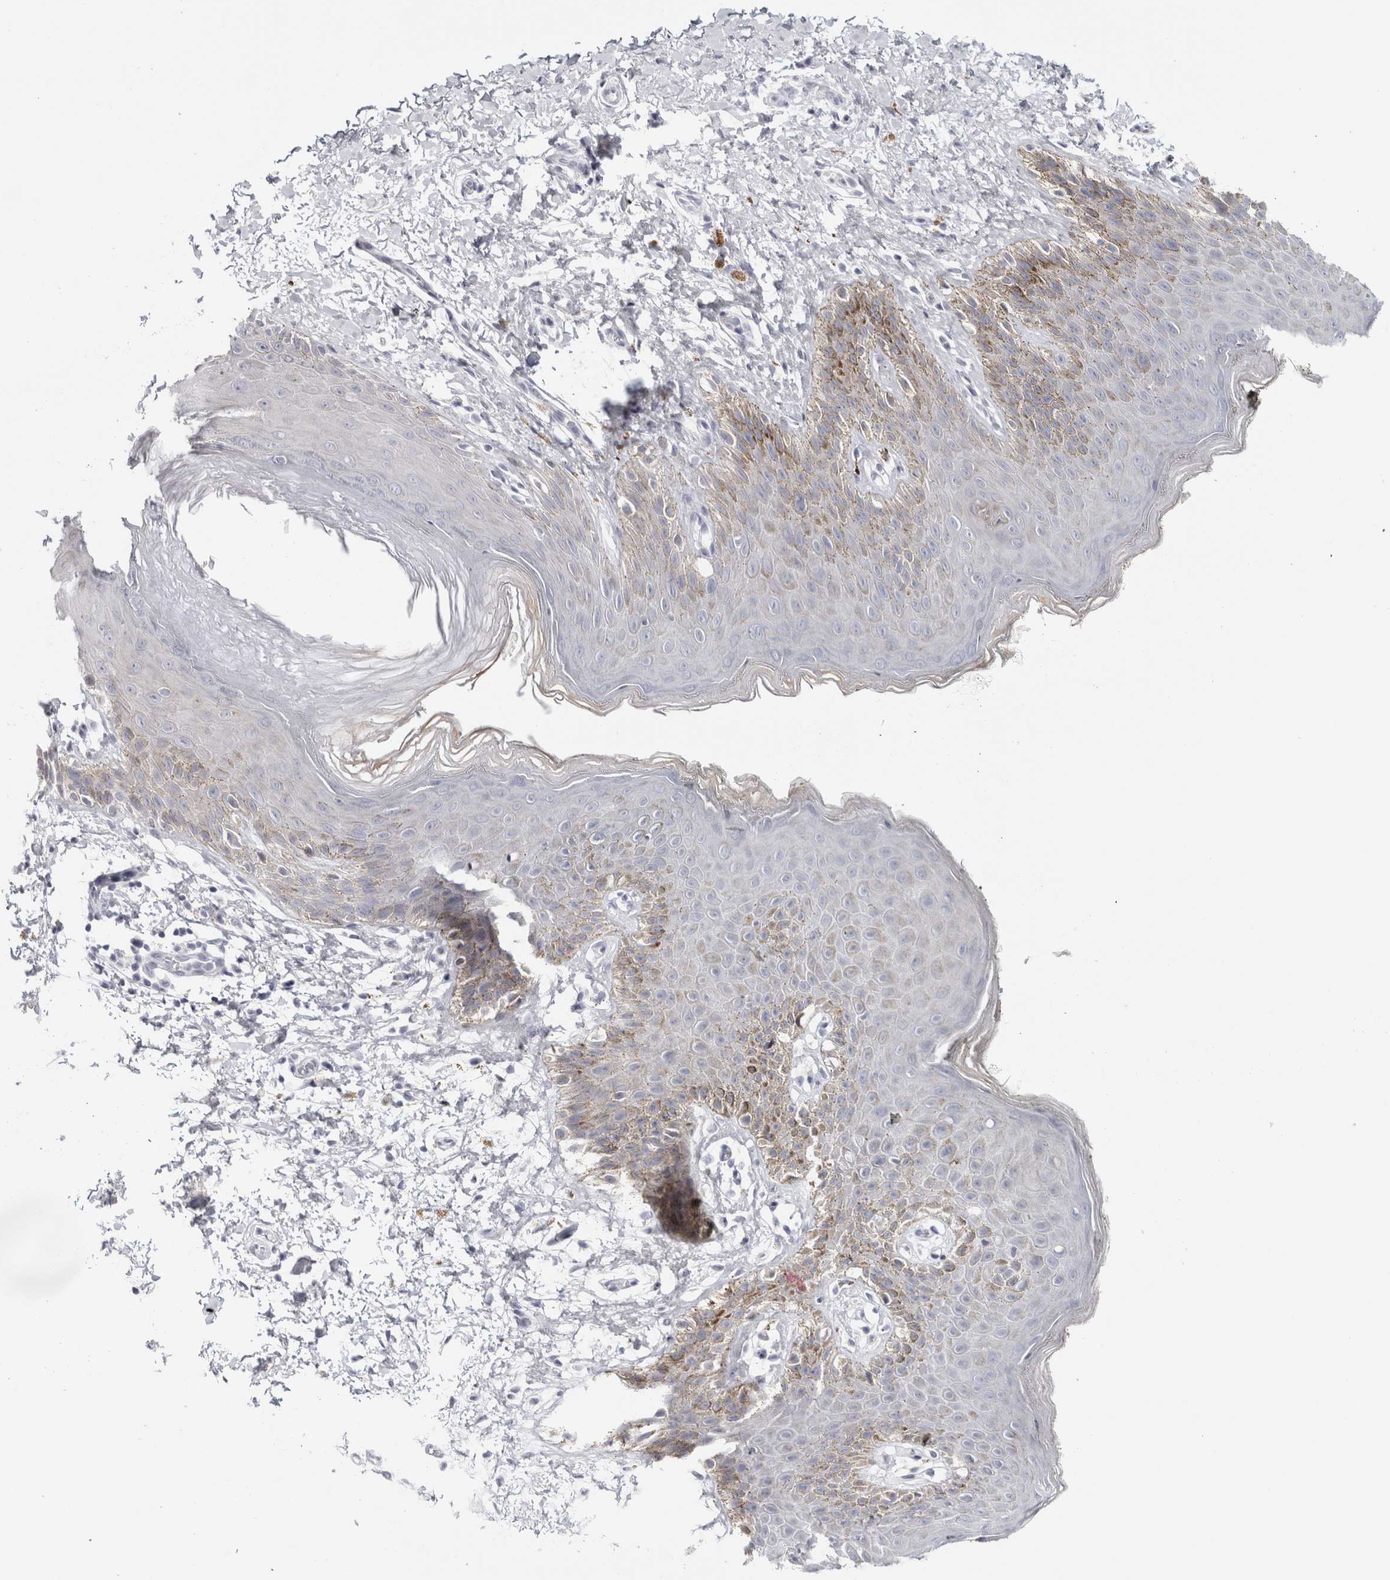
{"staining": {"intensity": "negative", "quantity": "none", "location": "none"}, "tissue": "skin", "cell_type": "Epidermal cells", "image_type": "normal", "snomed": [{"axis": "morphology", "description": "Normal tissue, NOS"}, {"axis": "topography", "description": "Anal"}, {"axis": "topography", "description": "Peripheral nerve tissue"}], "caption": "IHC micrograph of benign skin: human skin stained with DAB (3,3'-diaminobenzidine) exhibits no significant protein positivity in epidermal cells.", "gene": "RPH3AL", "patient": {"sex": "male", "age": 44}}